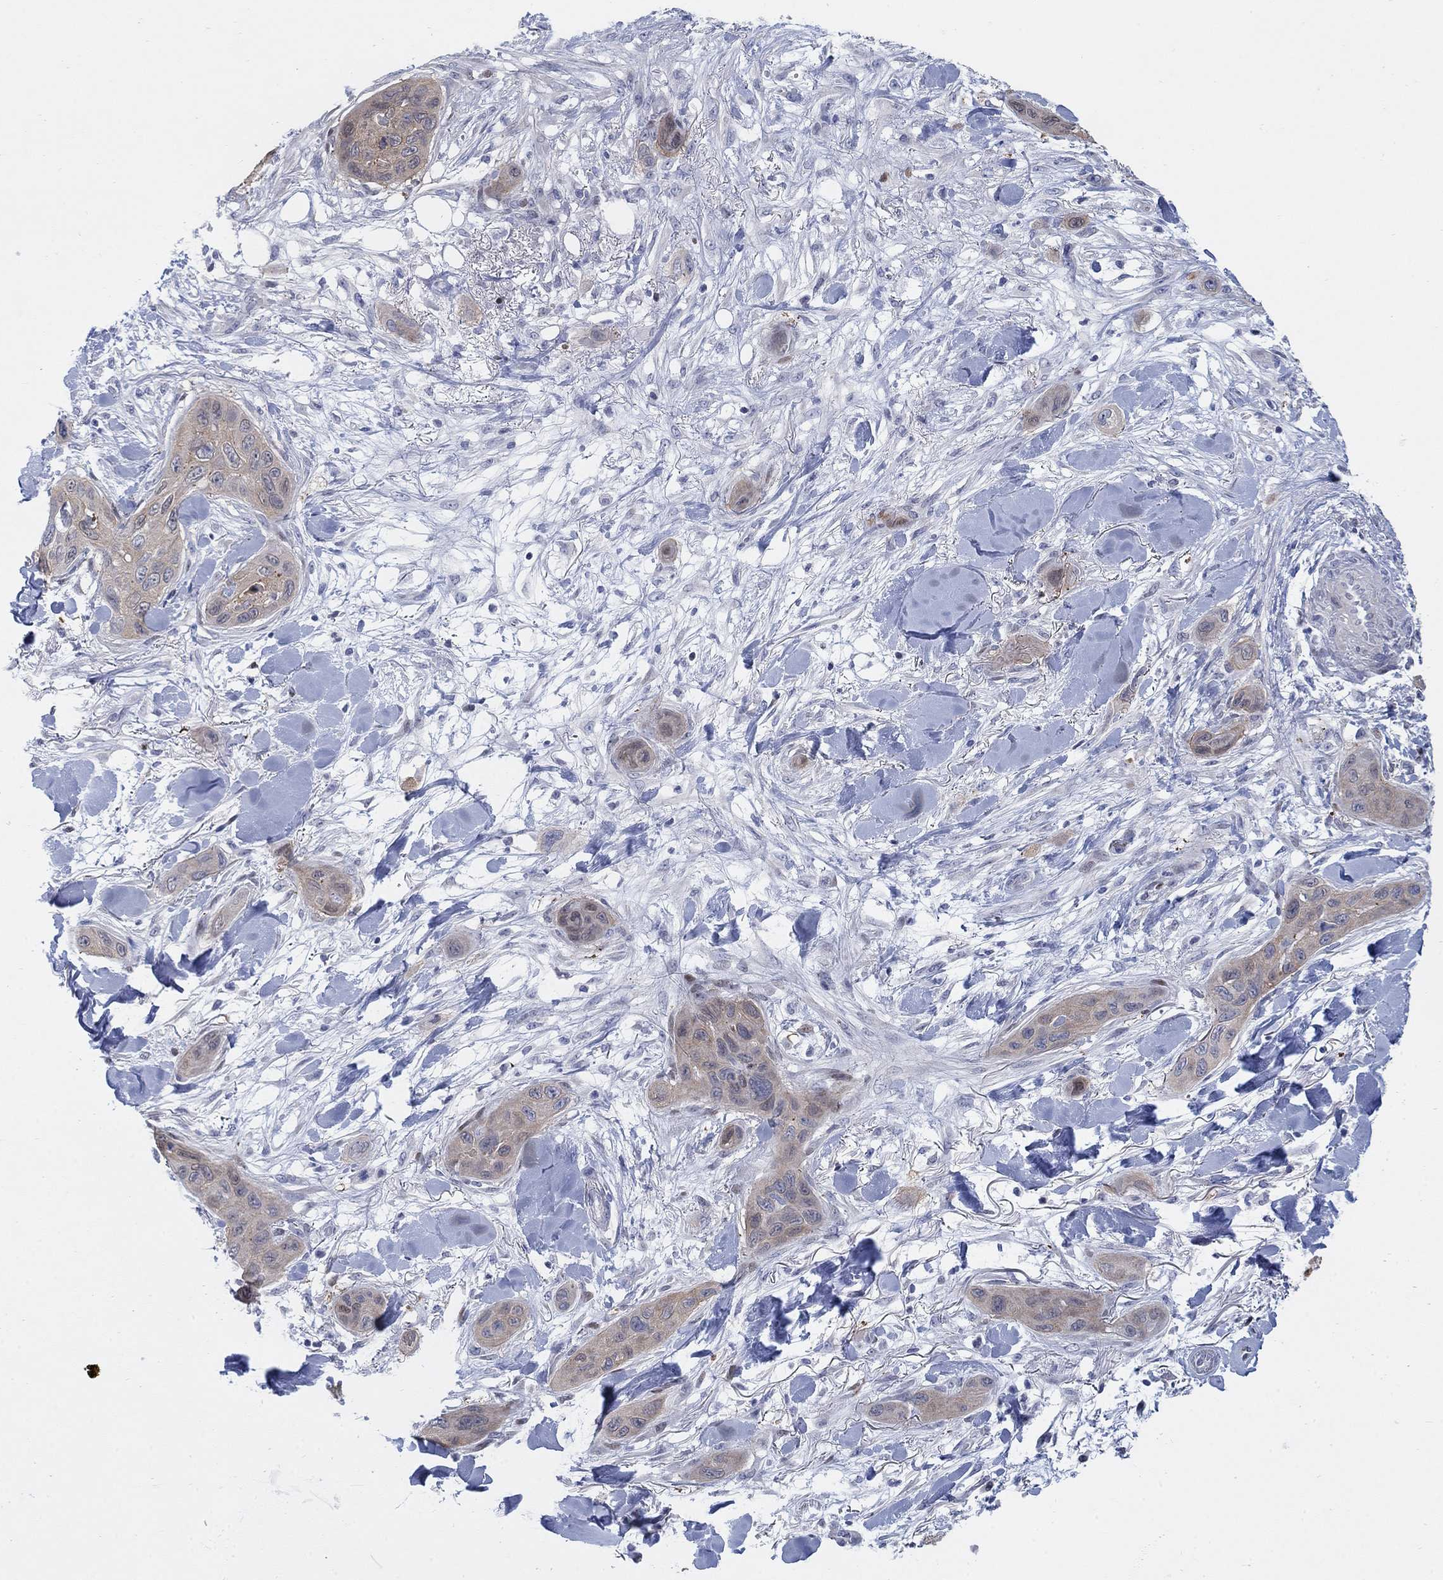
{"staining": {"intensity": "weak", "quantity": ">75%", "location": "cytoplasmic/membranous"}, "tissue": "skin cancer", "cell_type": "Tumor cells", "image_type": "cancer", "snomed": [{"axis": "morphology", "description": "Squamous cell carcinoma, NOS"}, {"axis": "topography", "description": "Skin"}], "caption": "There is low levels of weak cytoplasmic/membranous positivity in tumor cells of skin cancer, as demonstrated by immunohistochemical staining (brown color).", "gene": "MYO3A", "patient": {"sex": "male", "age": 78}}